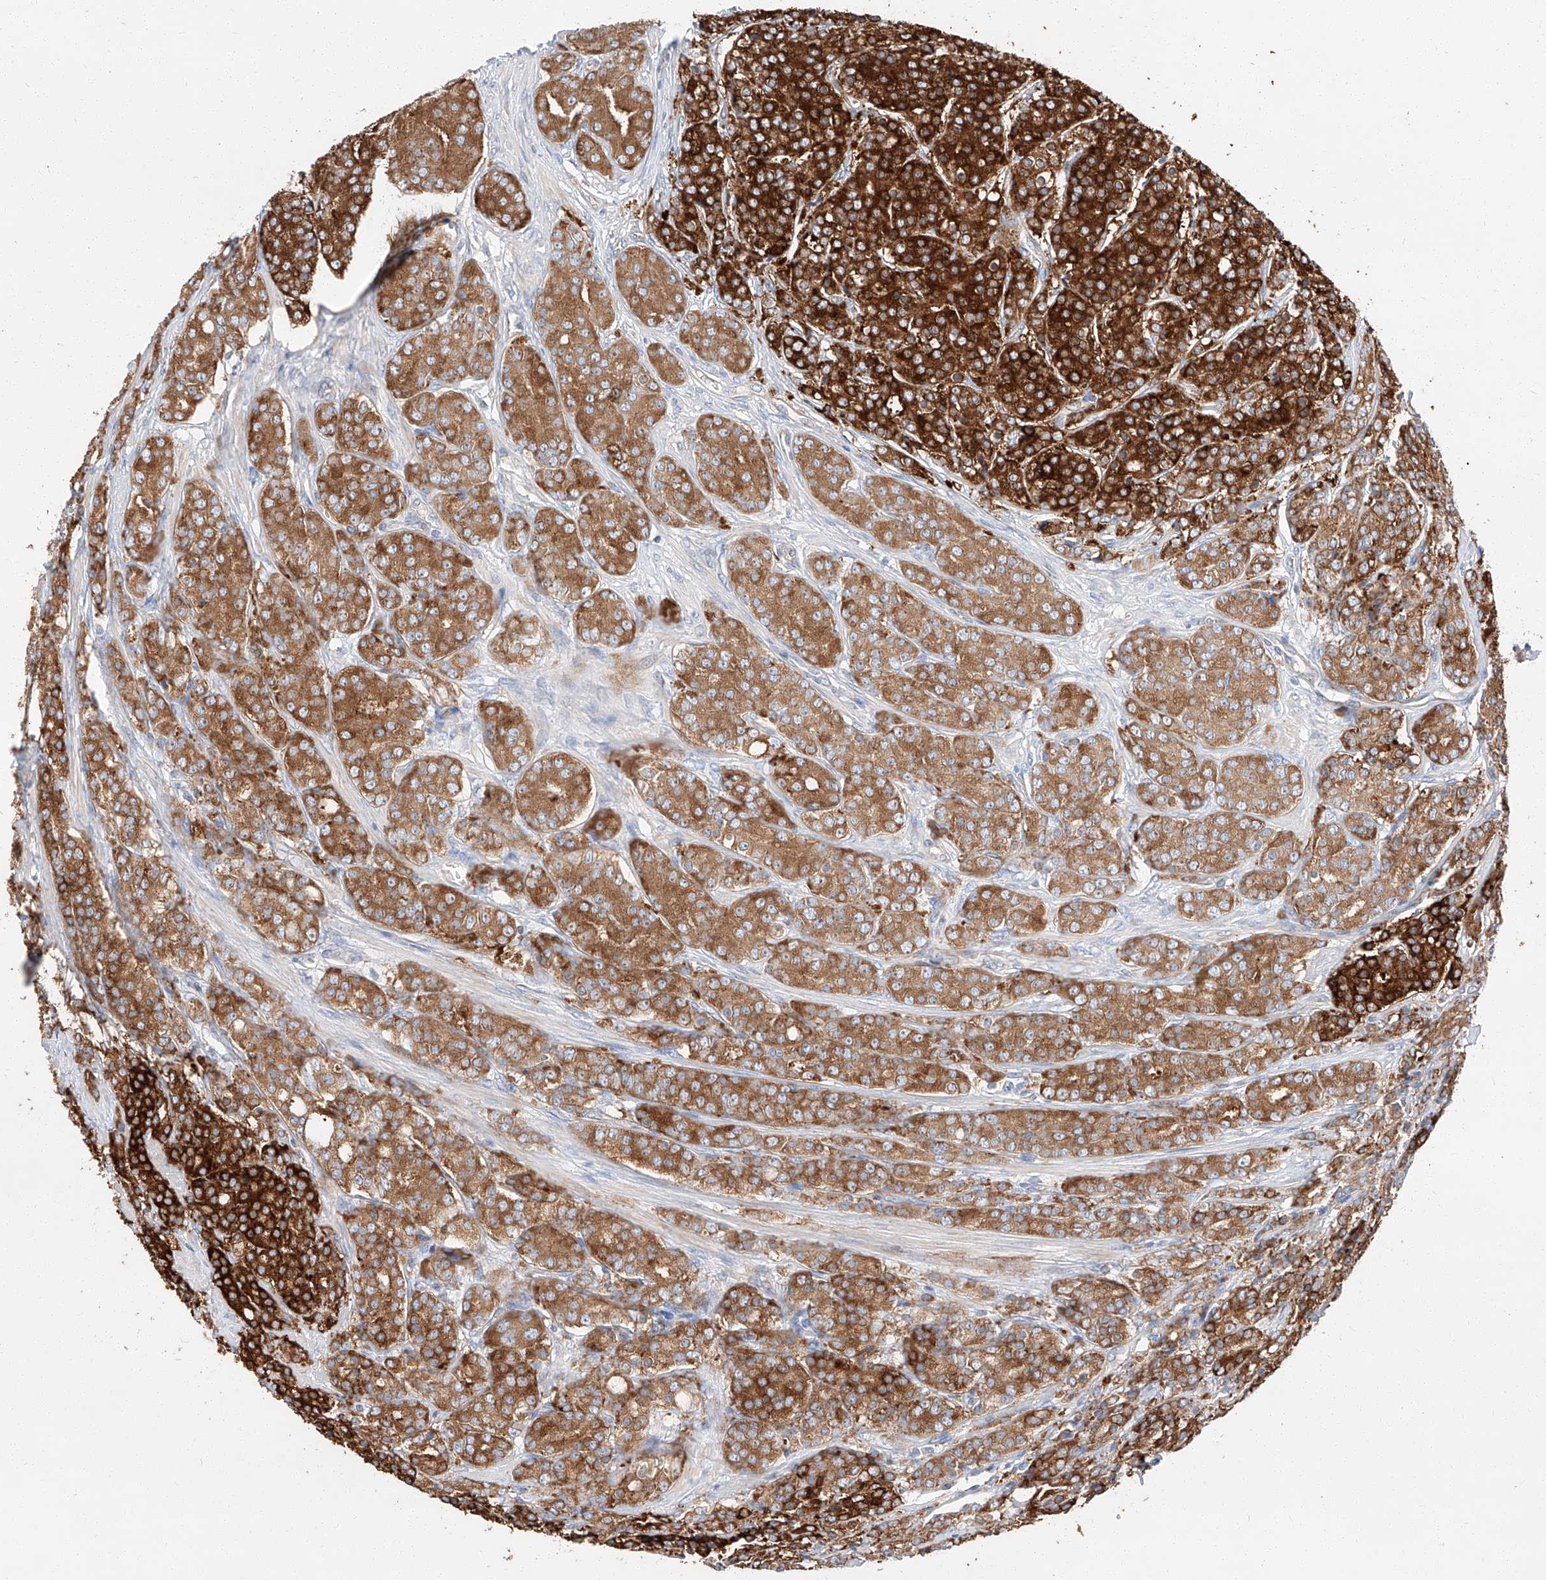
{"staining": {"intensity": "strong", "quantity": ">75%", "location": "cytoplasmic/membranous"}, "tissue": "prostate cancer", "cell_type": "Tumor cells", "image_type": "cancer", "snomed": [{"axis": "morphology", "description": "Adenocarcinoma, High grade"}, {"axis": "topography", "description": "Prostate"}], "caption": "Strong cytoplasmic/membranous protein expression is seen in approximately >75% of tumor cells in high-grade adenocarcinoma (prostate).", "gene": "GLMN", "patient": {"sex": "male", "age": 62}}